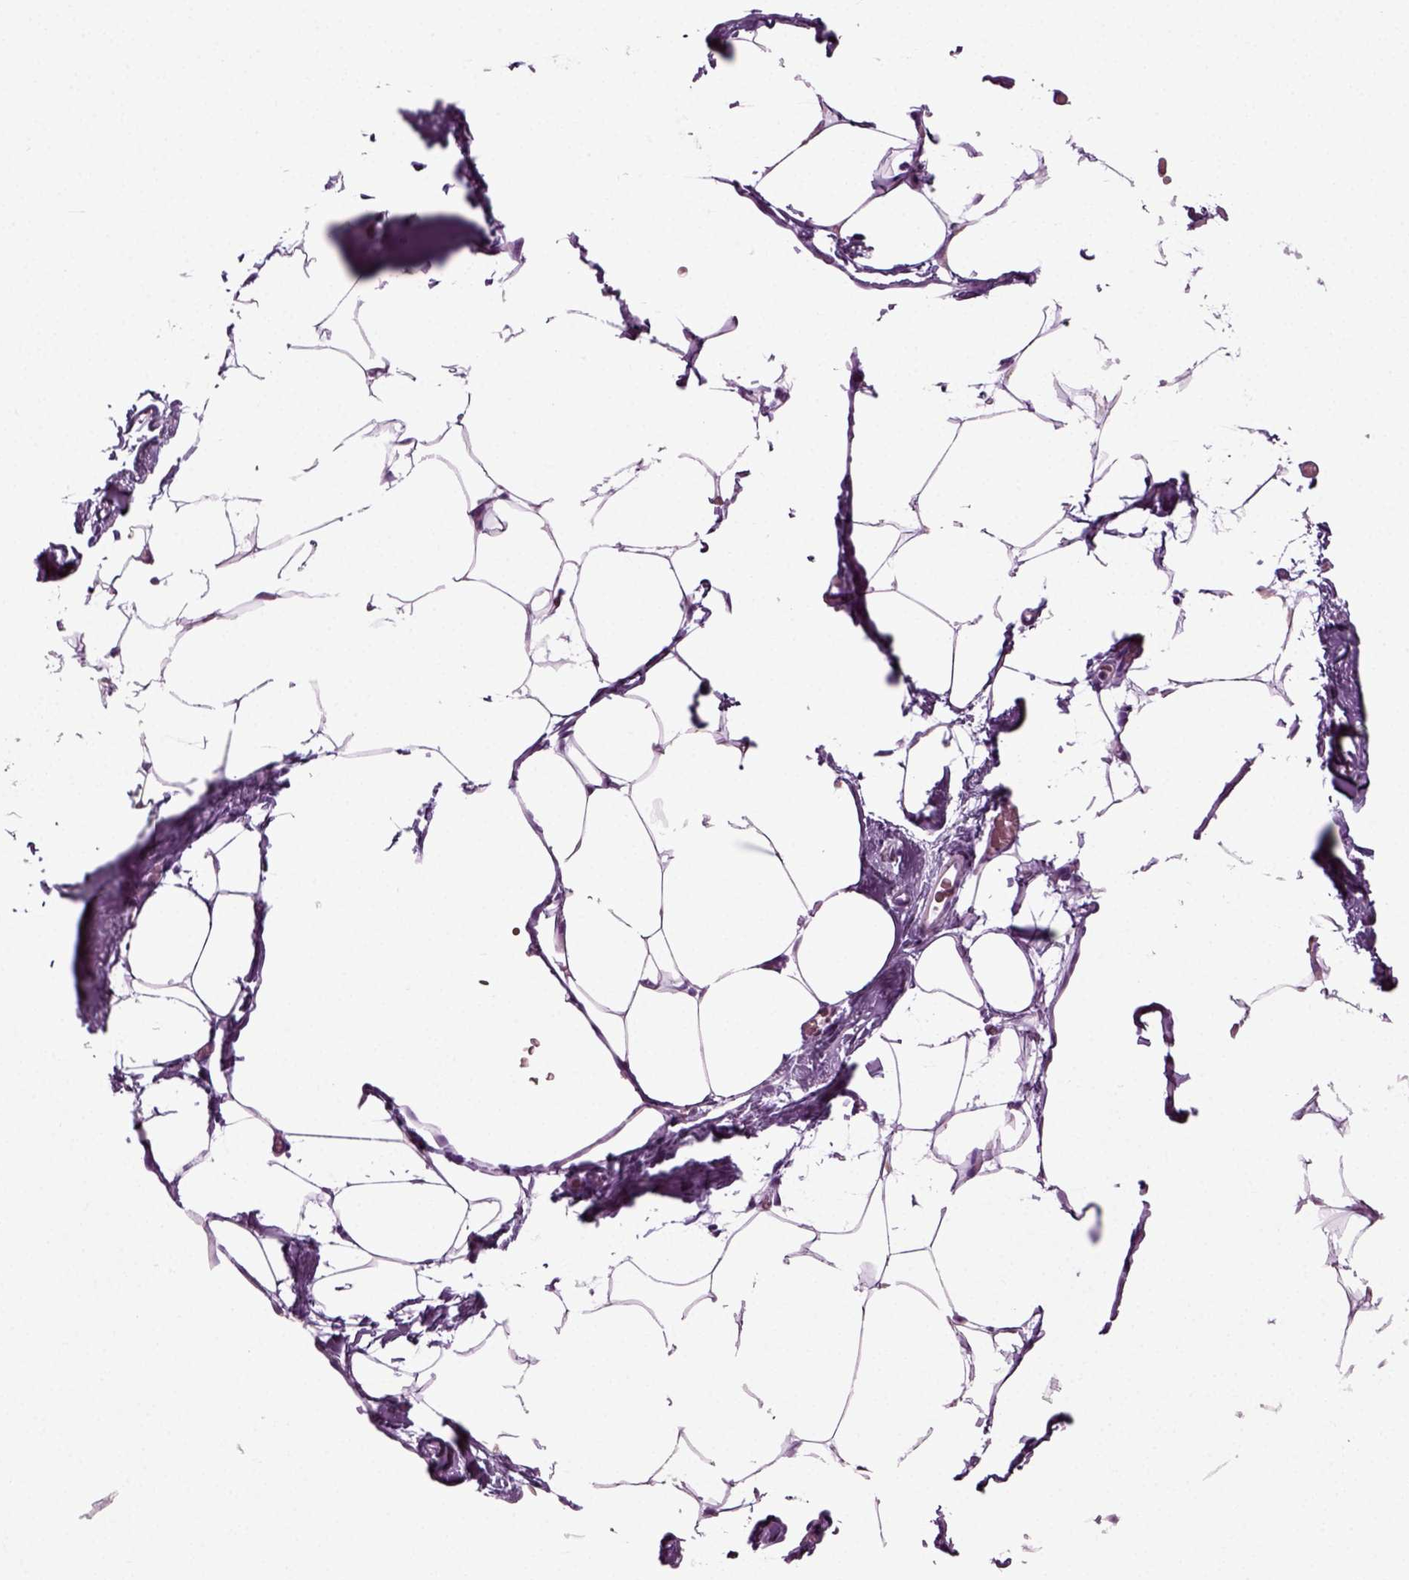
{"staining": {"intensity": "negative", "quantity": "none", "location": "none"}, "tissue": "adipose tissue", "cell_type": "Adipocytes", "image_type": "normal", "snomed": [{"axis": "morphology", "description": "Normal tissue, NOS"}, {"axis": "topography", "description": "Adipose tissue"}], "caption": "Immunohistochemistry histopathology image of benign adipose tissue: human adipose tissue stained with DAB (3,3'-diaminobenzidine) reveals no significant protein positivity in adipocytes.", "gene": "ZC2HC1C", "patient": {"sex": "male", "age": 57}}